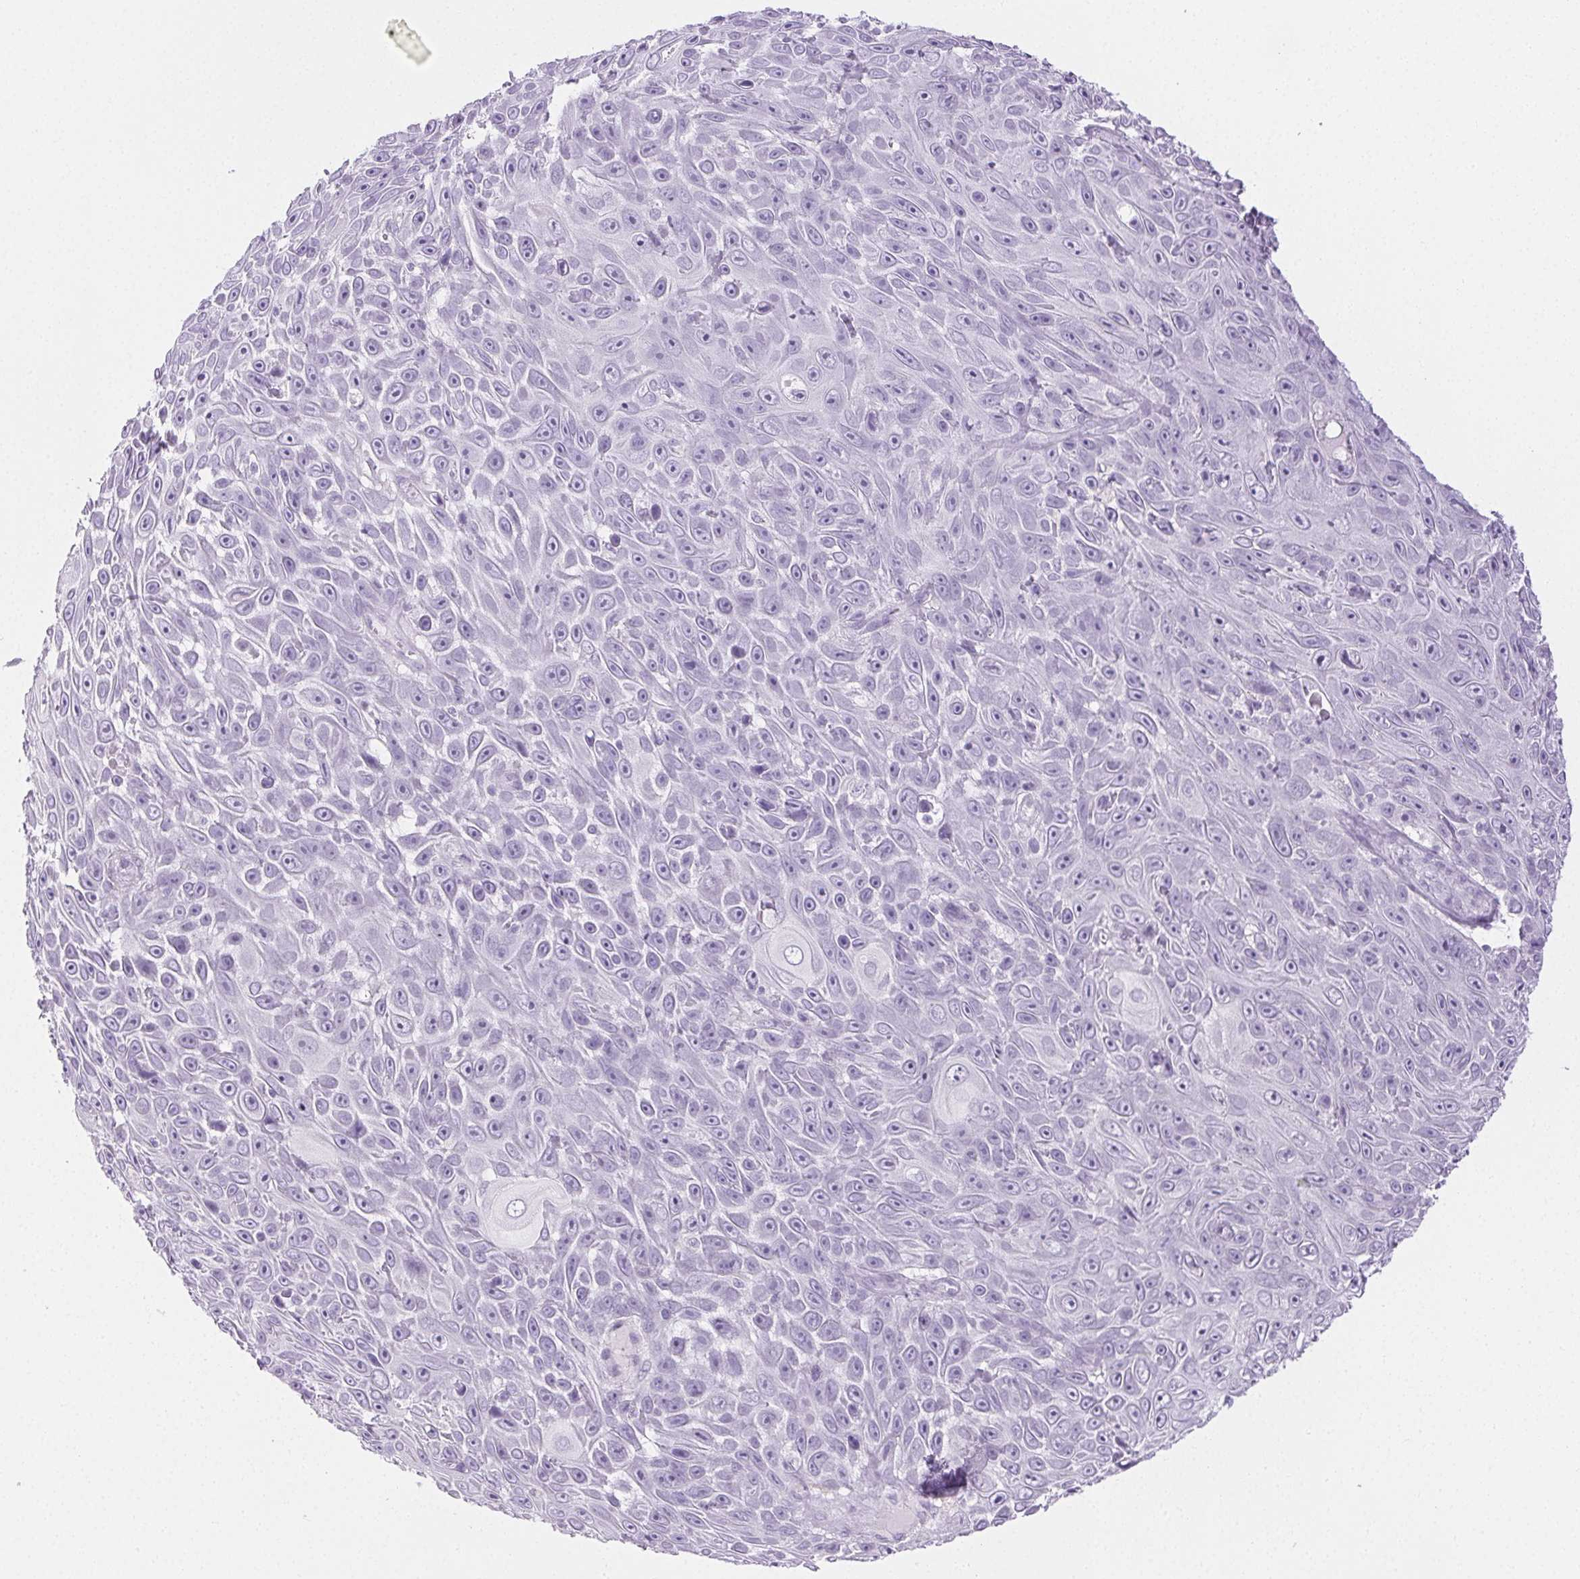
{"staining": {"intensity": "negative", "quantity": "none", "location": "none"}, "tissue": "skin cancer", "cell_type": "Tumor cells", "image_type": "cancer", "snomed": [{"axis": "morphology", "description": "Squamous cell carcinoma, NOS"}, {"axis": "topography", "description": "Skin"}], "caption": "Human squamous cell carcinoma (skin) stained for a protein using immunohistochemistry (IHC) demonstrates no positivity in tumor cells.", "gene": "PI3", "patient": {"sex": "male", "age": 82}}